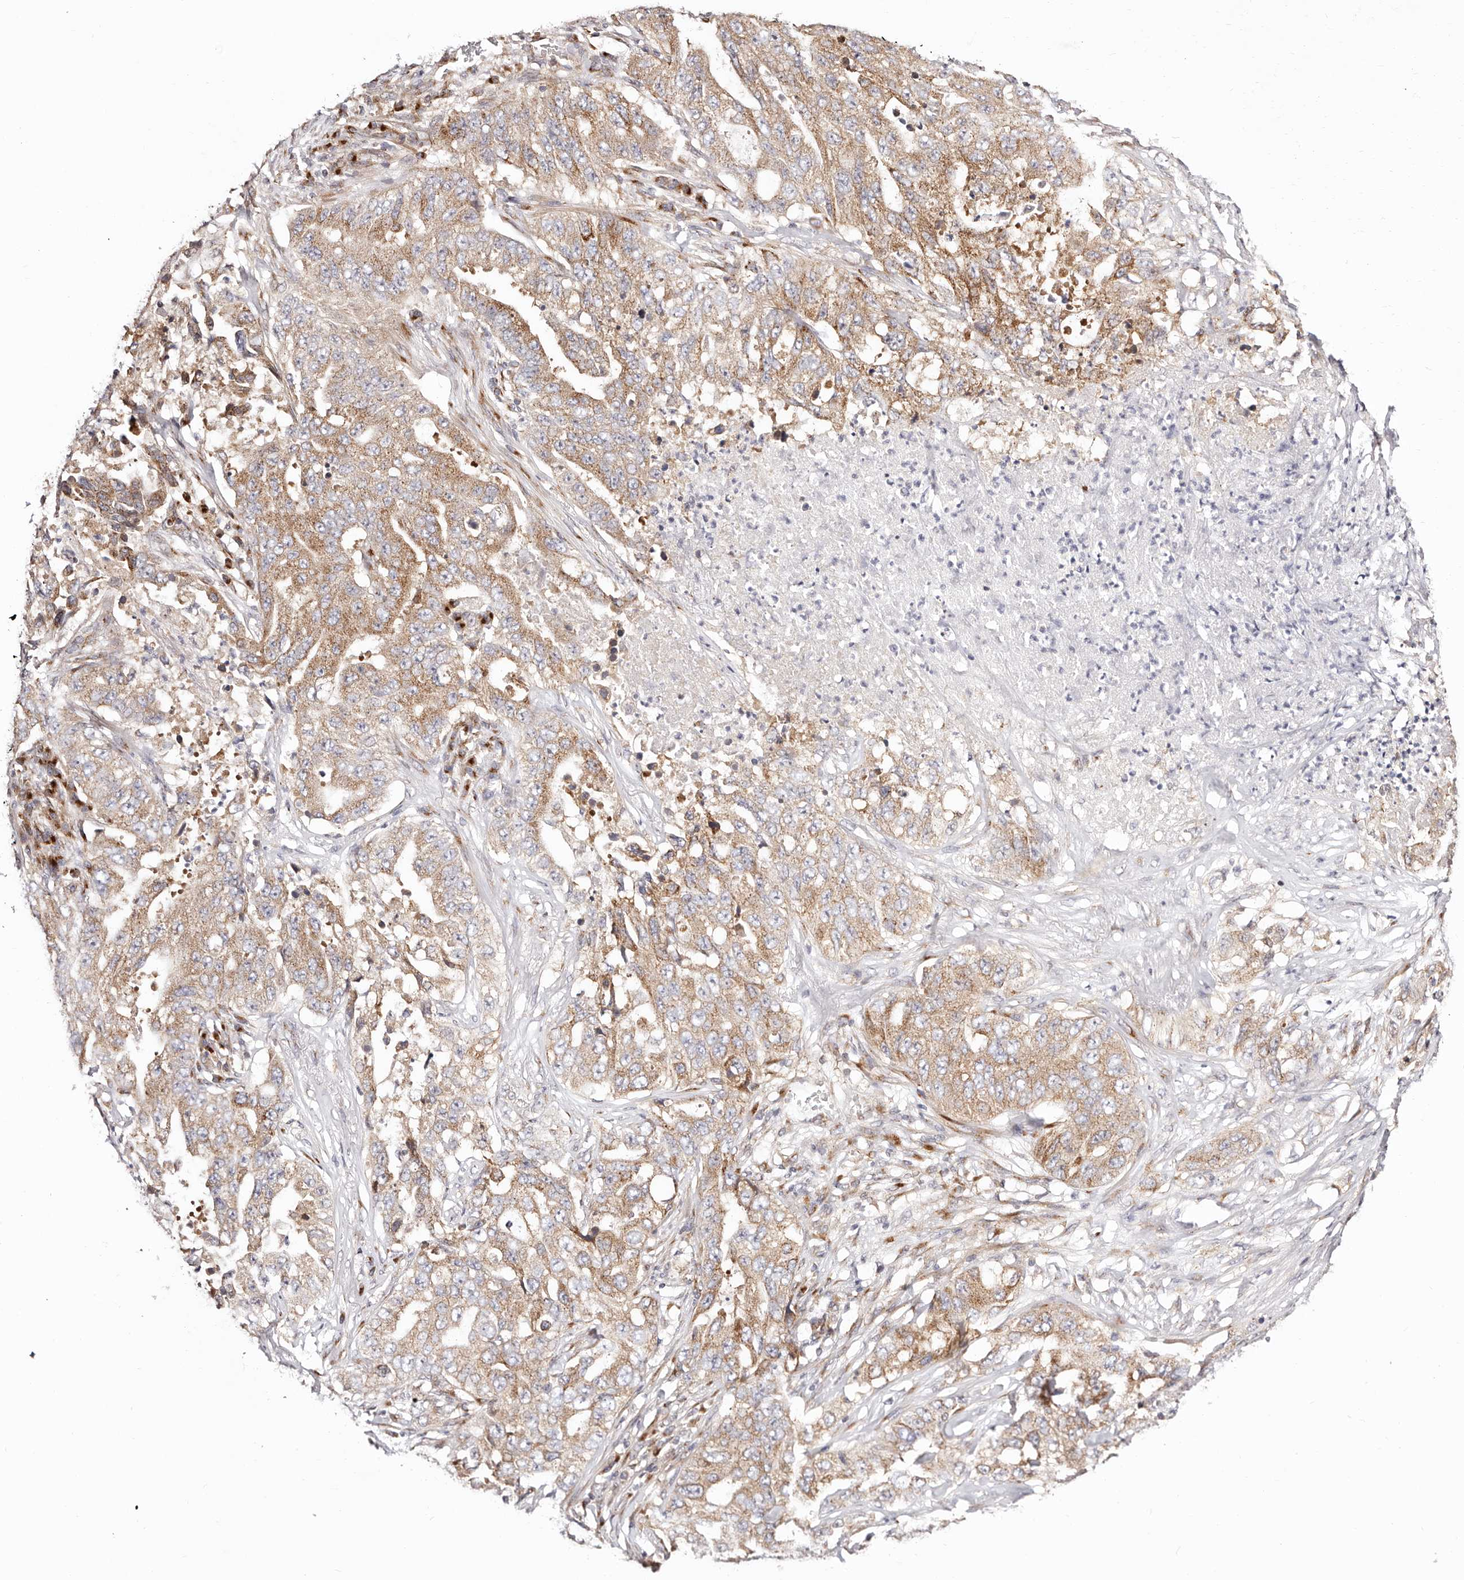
{"staining": {"intensity": "moderate", "quantity": ">75%", "location": "cytoplasmic/membranous"}, "tissue": "lung cancer", "cell_type": "Tumor cells", "image_type": "cancer", "snomed": [{"axis": "morphology", "description": "Adenocarcinoma, NOS"}, {"axis": "topography", "description": "Lung"}], "caption": "This is an image of immunohistochemistry (IHC) staining of lung cancer (adenocarcinoma), which shows moderate positivity in the cytoplasmic/membranous of tumor cells.", "gene": "MAPK6", "patient": {"sex": "female", "age": 51}}